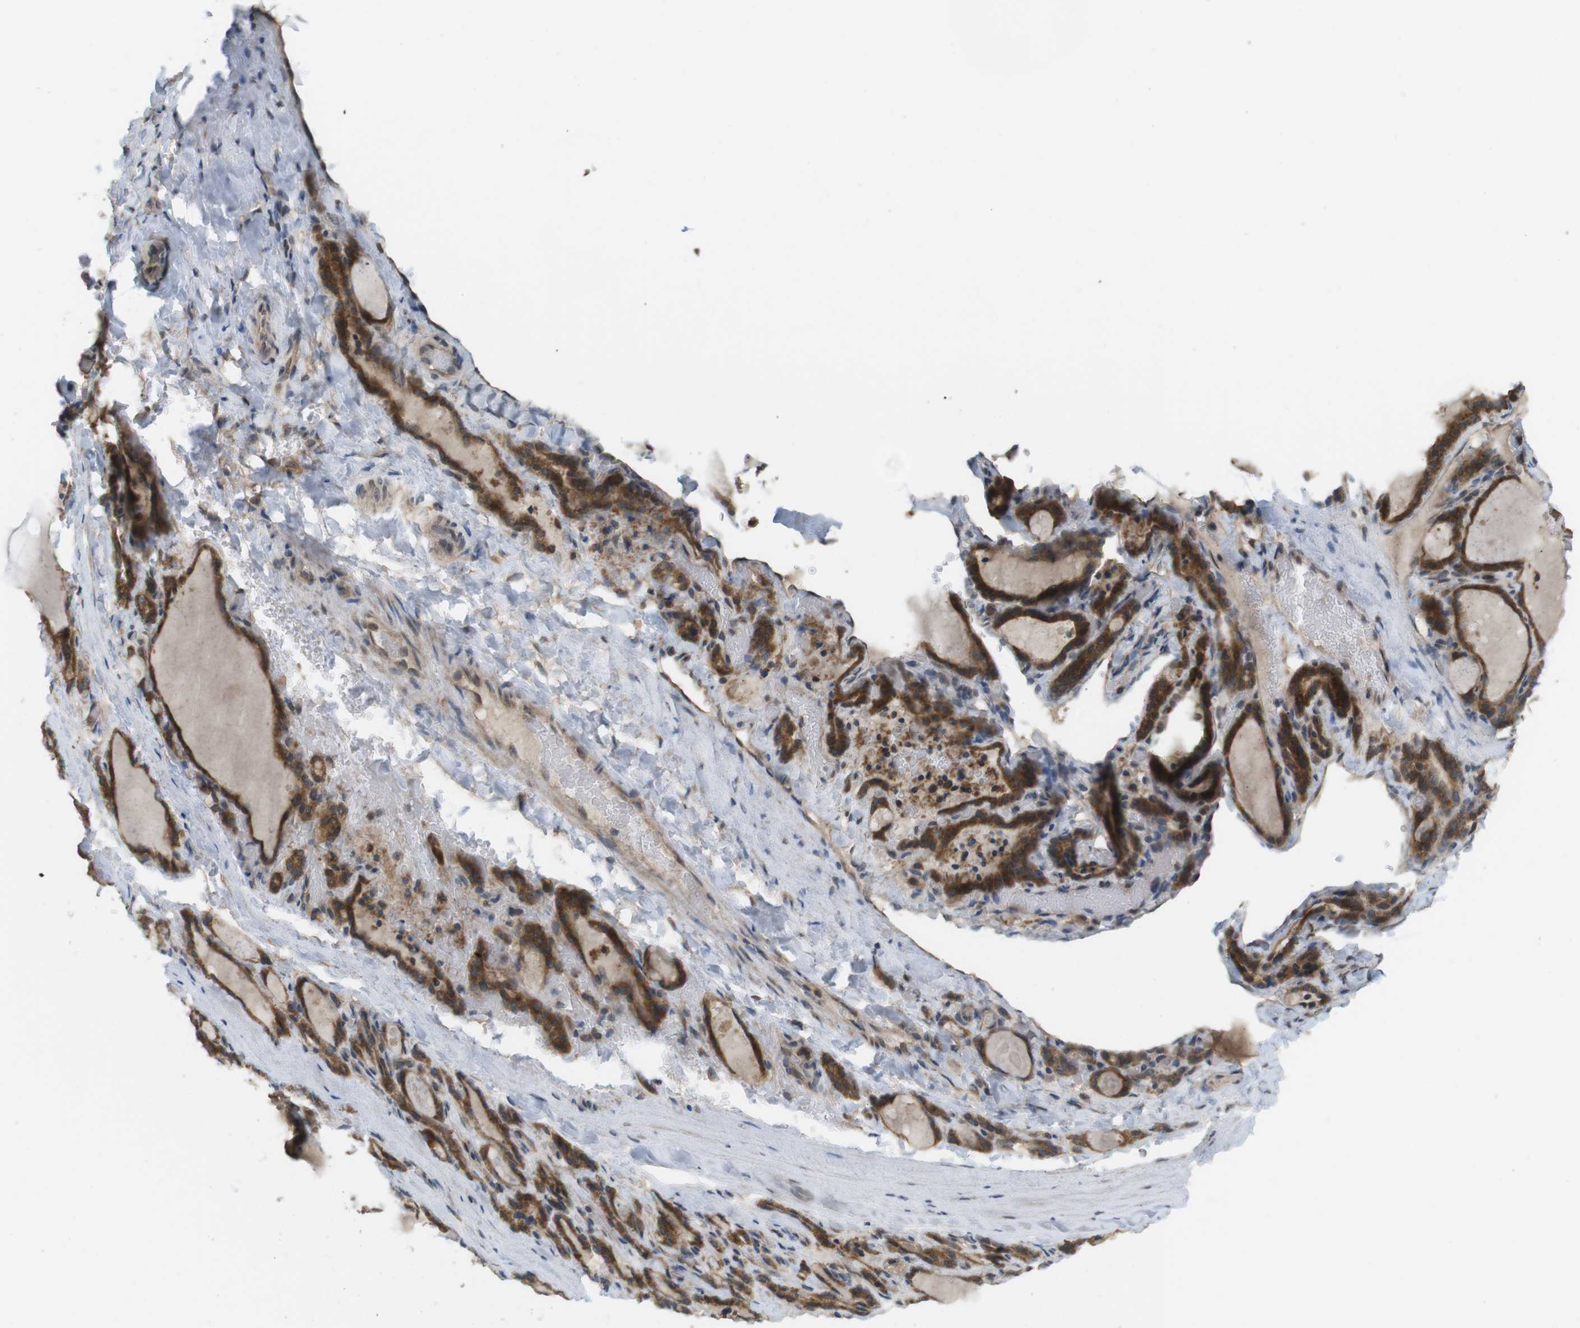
{"staining": {"intensity": "strong", "quantity": ">75%", "location": "cytoplasmic/membranous"}, "tissue": "thyroid gland", "cell_type": "Glandular cells", "image_type": "normal", "snomed": [{"axis": "morphology", "description": "Normal tissue, NOS"}, {"axis": "topography", "description": "Thyroid gland"}], "caption": "Thyroid gland stained with a brown dye displays strong cytoplasmic/membranous positive expression in approximately >75% of glandular cells.", "gene": "RNF130", "patient": {"sex": "female", "age": 28}}